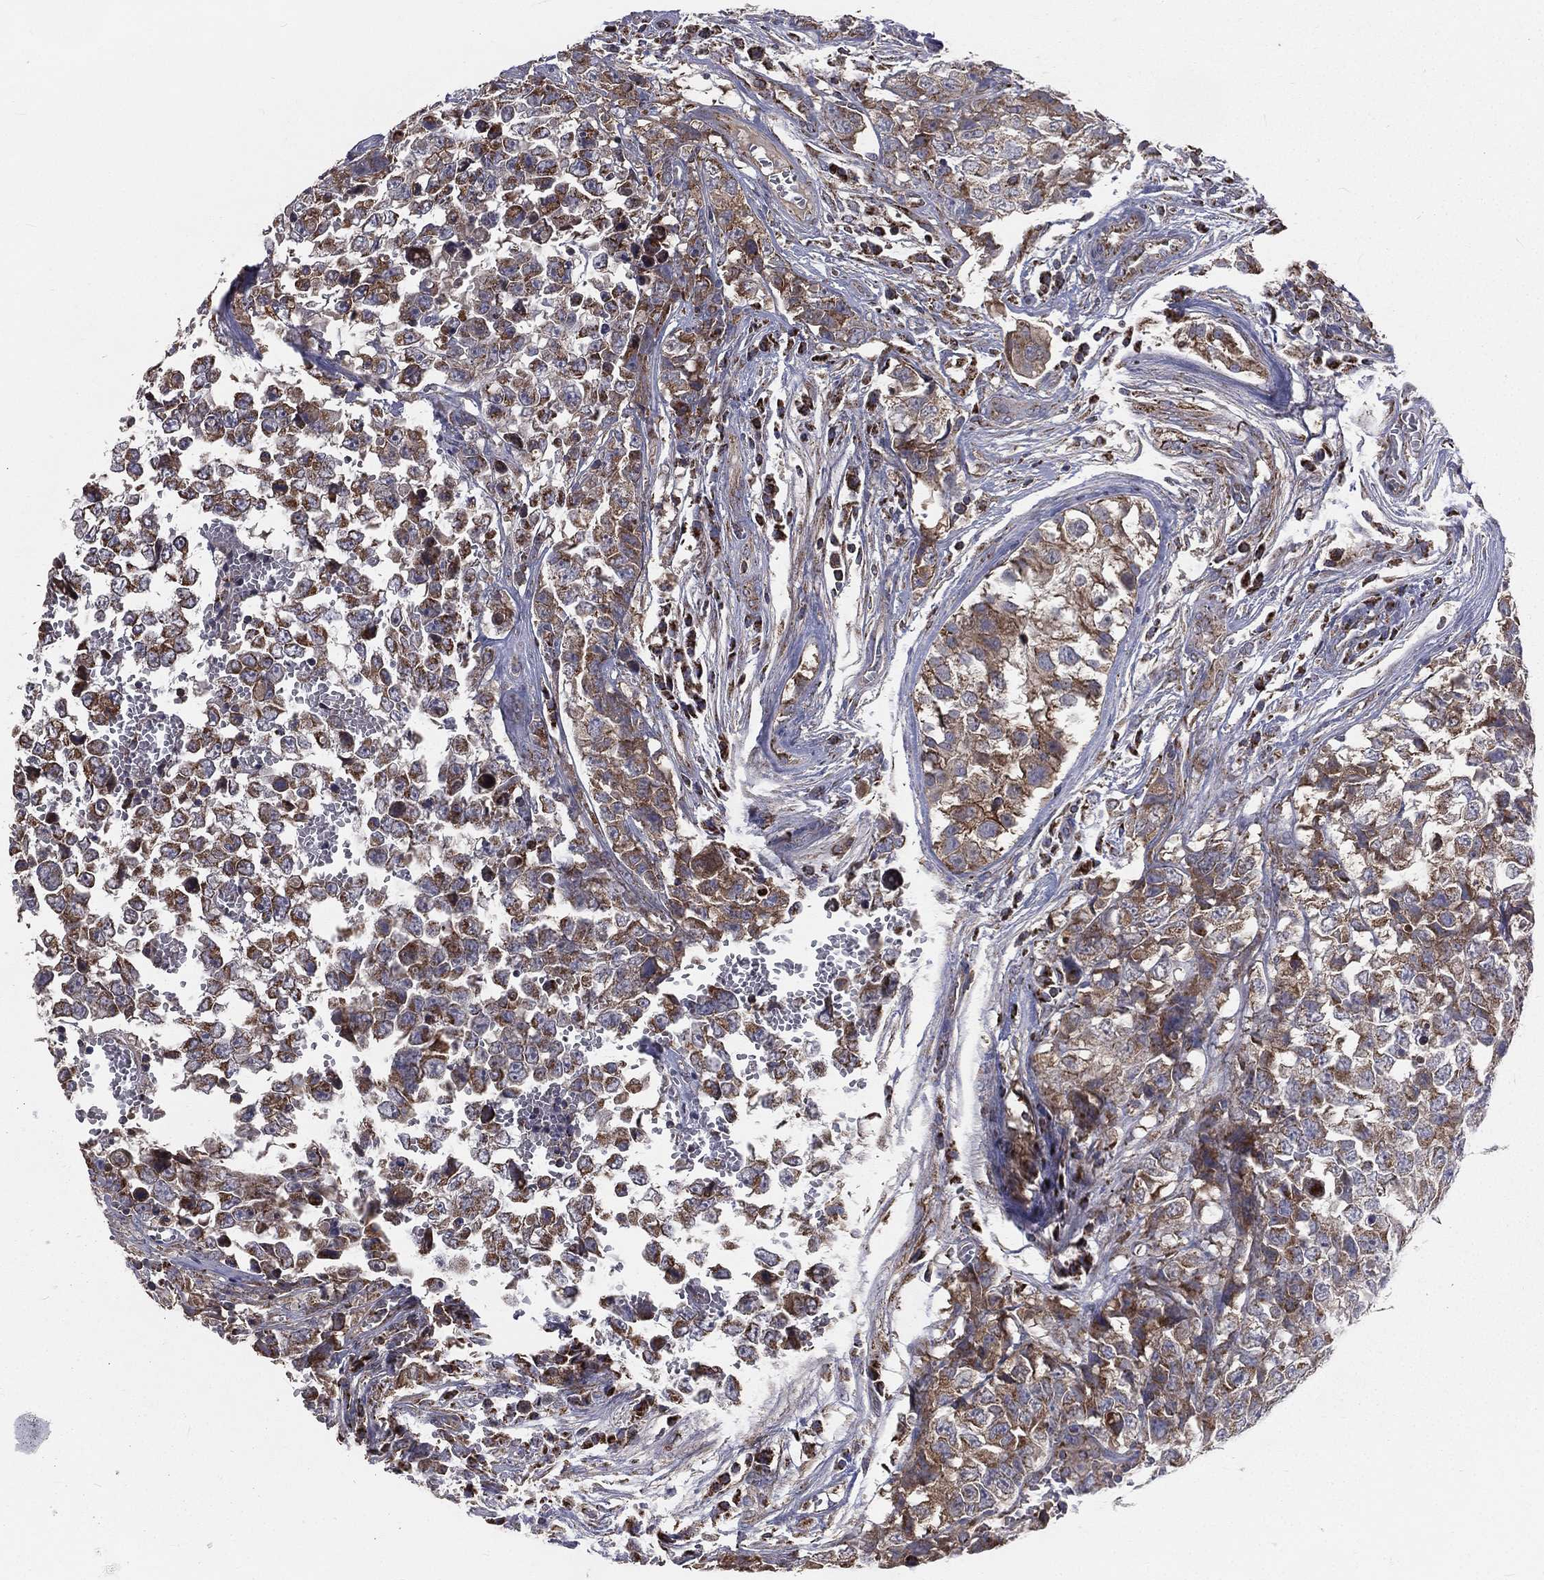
{"staining": {"intensity": "moderate", "quantity": ">75%", "location": "cytoplasmic/membranous"}, "tissue": "testis cancer", "cell_type": "Tumor cells", "image_type": "cancer", "snomed": [{"axis": "morphology", "description": "Carcinoma, Embryonal, NOS"}, {"axis": "topography", "description": "Testis"}], "caption": "Tumor cells demonstrate medium levels of moderate cytoplasmic/membranous staining in approximately >75% of cells in testis cancer. The staining was performed using DAB (3,3'-diaminobenzidine) to visualize the protein expression in brown, while the nuclei were stained in blue with hematoxylin (Magnification: 20x).", "gene": "GPD1", "patient": {"sex": "male", "age": 23}}